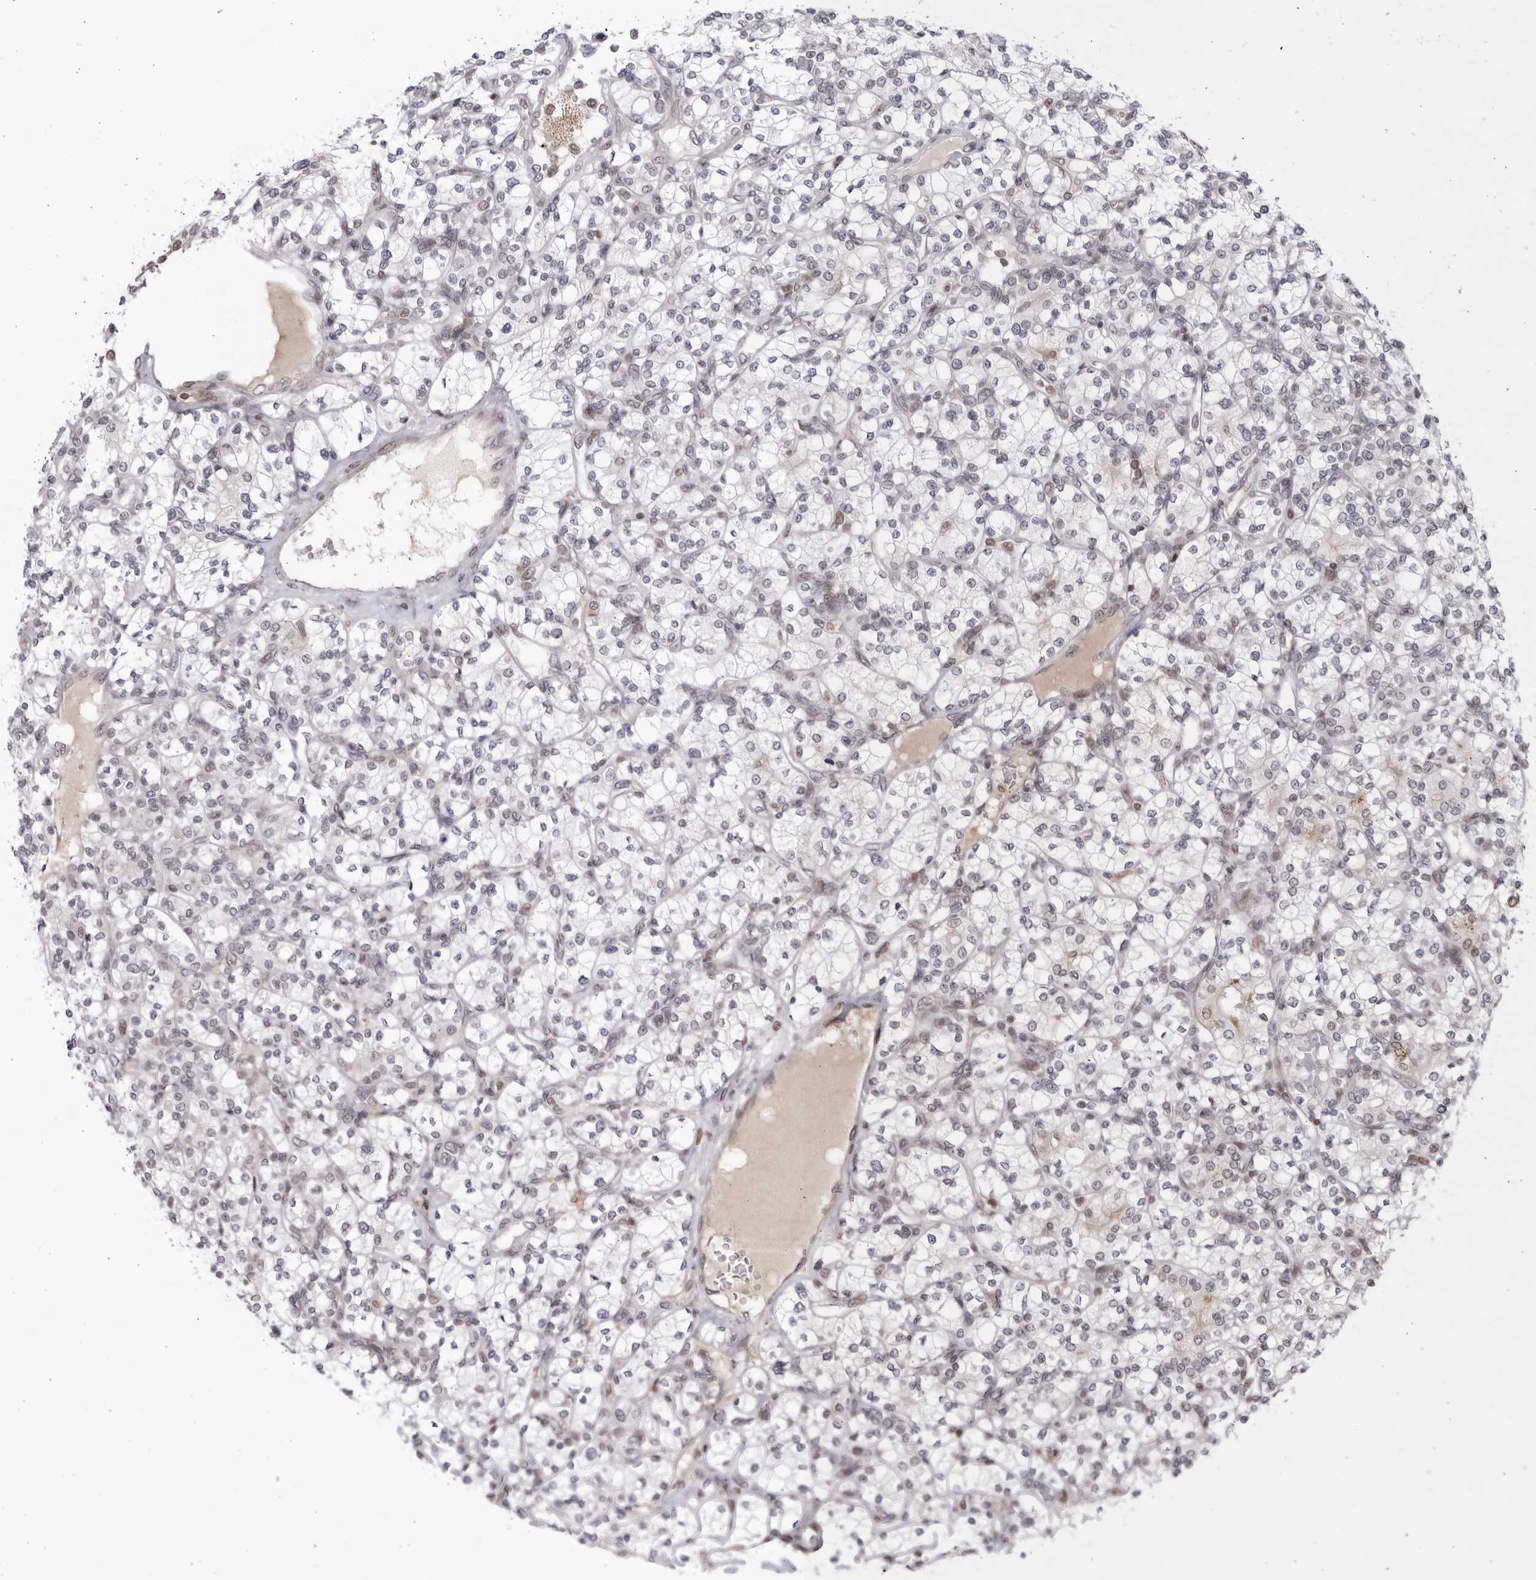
{"staining": {"intensity": "negative", "quantity": "none", "location": "none"}, "tissue": "renal cancer", "cell_type": "Tumor cells", "image_type": "cancer", "snomed": [{"axis": "morphology", "description": "Adenocarcinoma, NOS"}, {"axis": "topography", "description": "Kidney"}], "caption": "IHC micrograph of neoplastic tissue: renal cancer stained with DAB shows no significant protein staining in tumor cells.", "gene": "DTL", "patient": {"sex": "male", "age": 77}}